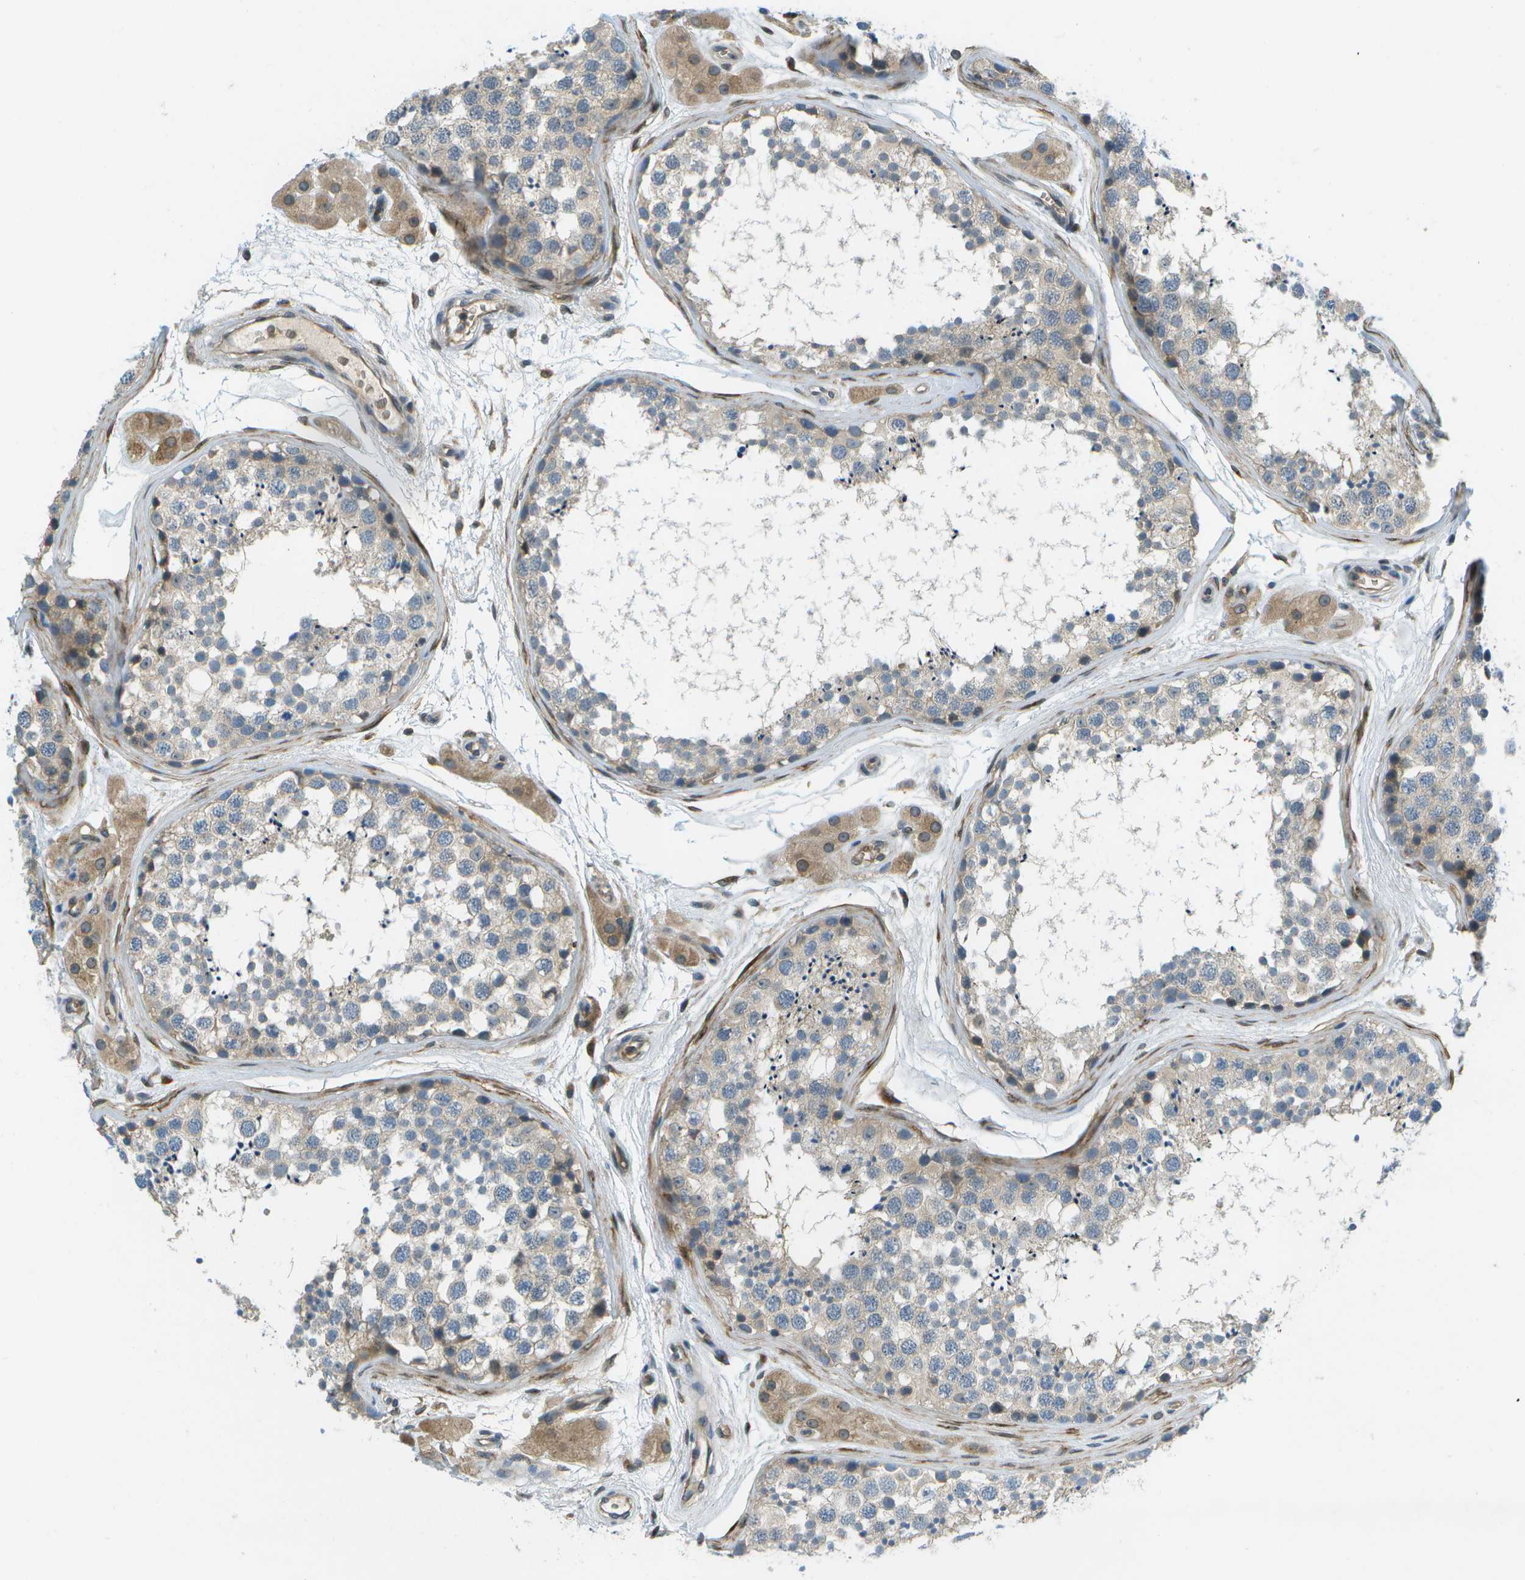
{"staining": {"intensity": "weak", "quantity": "<25%", "location": "cytoplasmic/membranous"}, "tissue": "testis", "cell_type": "Cells in seminiferous ducts", "image_type": "normal", "snomed": [{"axis": "morphology", "description": "Normal tissue, NOS"}, {"axis": "topography", "description": "Testis"}], "caption": "High power microscopy micrograph of an immunohistochemistry photomicrograph of benign testis, revealing no significant positivity in cells in seminiferous ducts.", "gene": "CTIF", "patient": {"sex": "male", "age": 56}}